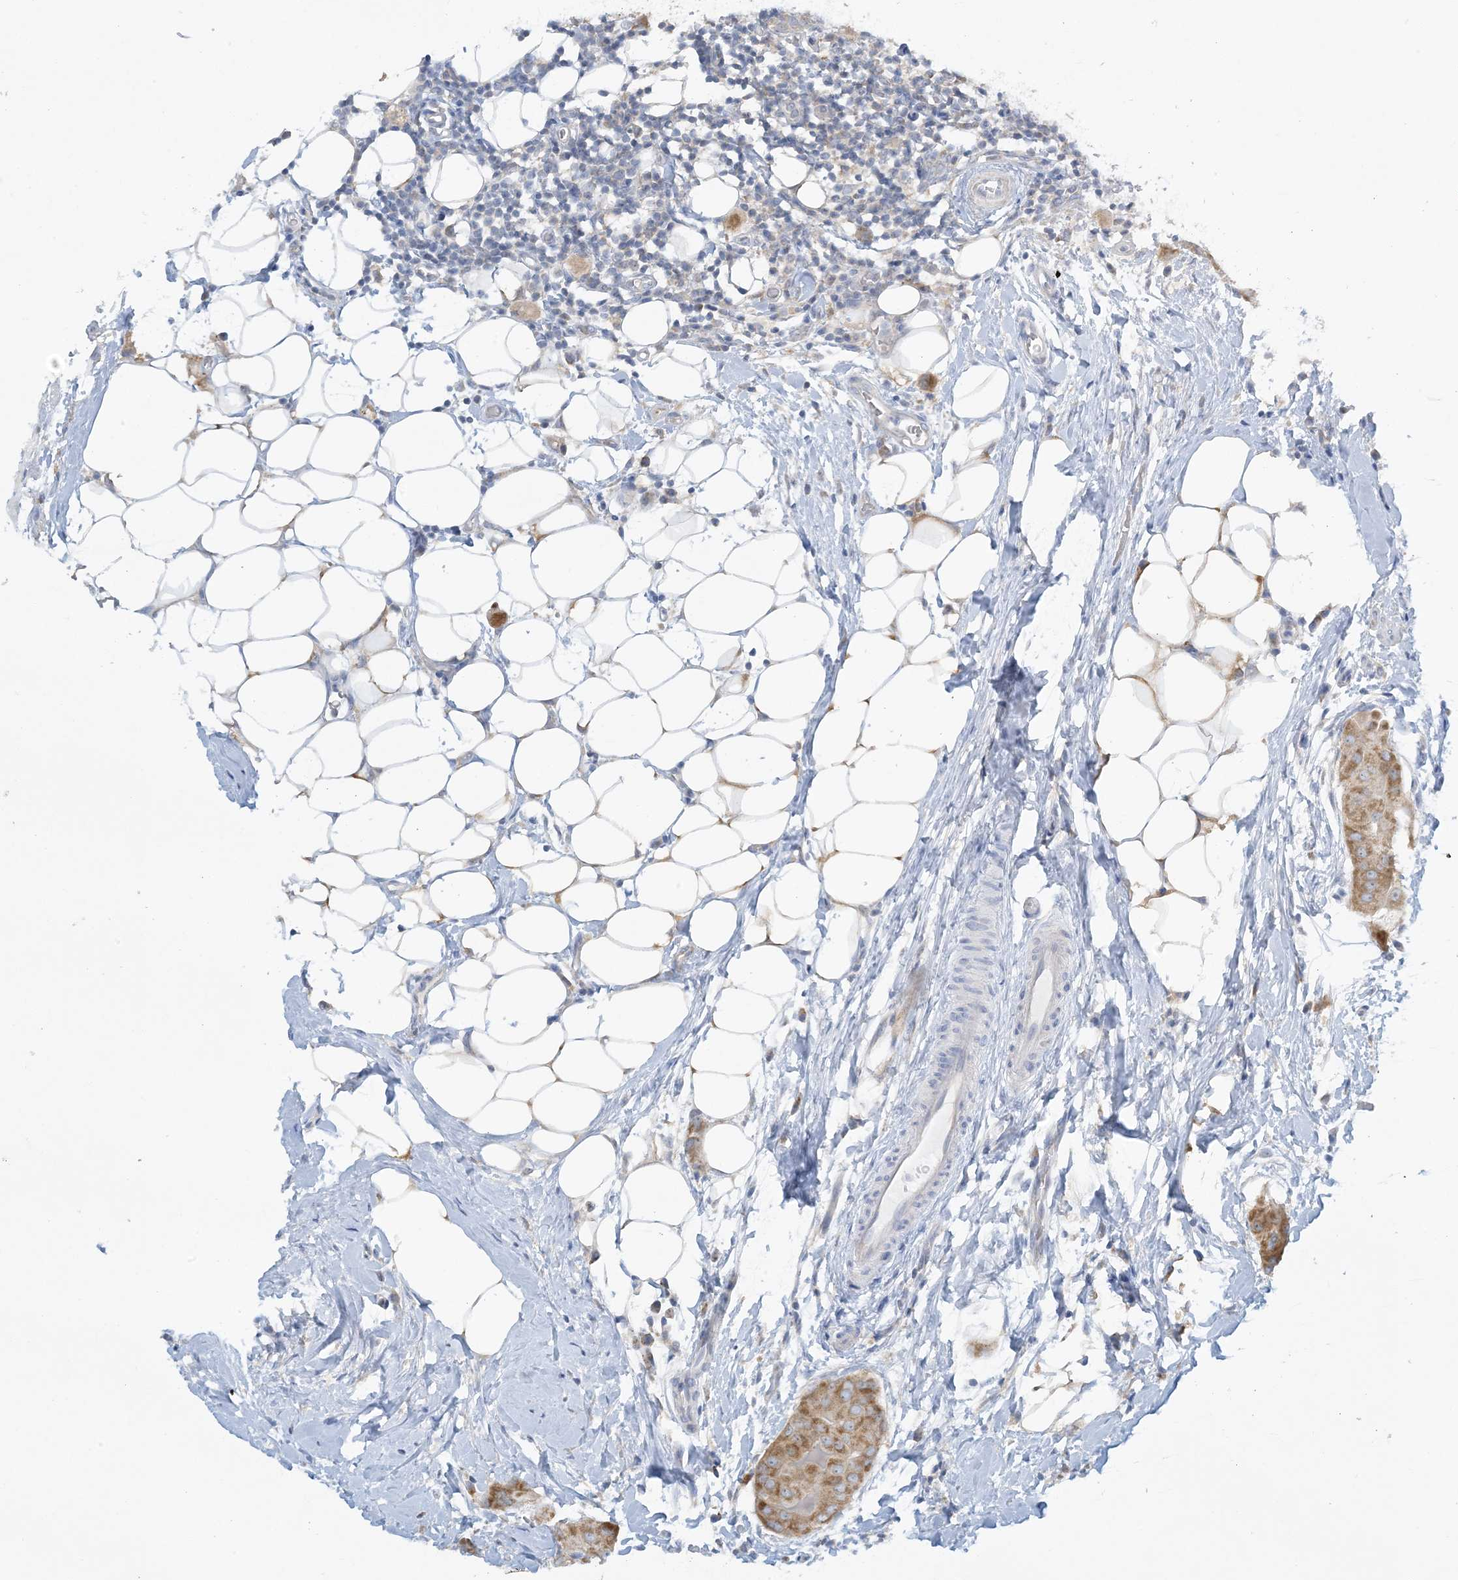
{"staining": {"intensity": "moderate", "quantity": ">75%", "location": "cytoplasmic/membranous"}, "tissue": "thyroid cancer", "cell_type": "Tumor cells", "image_type": "cancer", "snomed": [{"axis": "morphology", "description": "Papillary adenocarcinoma, NOS"}, {"axis": "topography", "description": "Thyroid gland"}], "caption": "Tumor cells display moderate cytoplasmic/membranous expression in about >75% of cells in papillary adenocarcinoma (thyroid). (Brightfield microscopy of DAB IHC at high magnification).", "gene": "MRPS18A", "patient": {"sex": "male", "age": 33}}